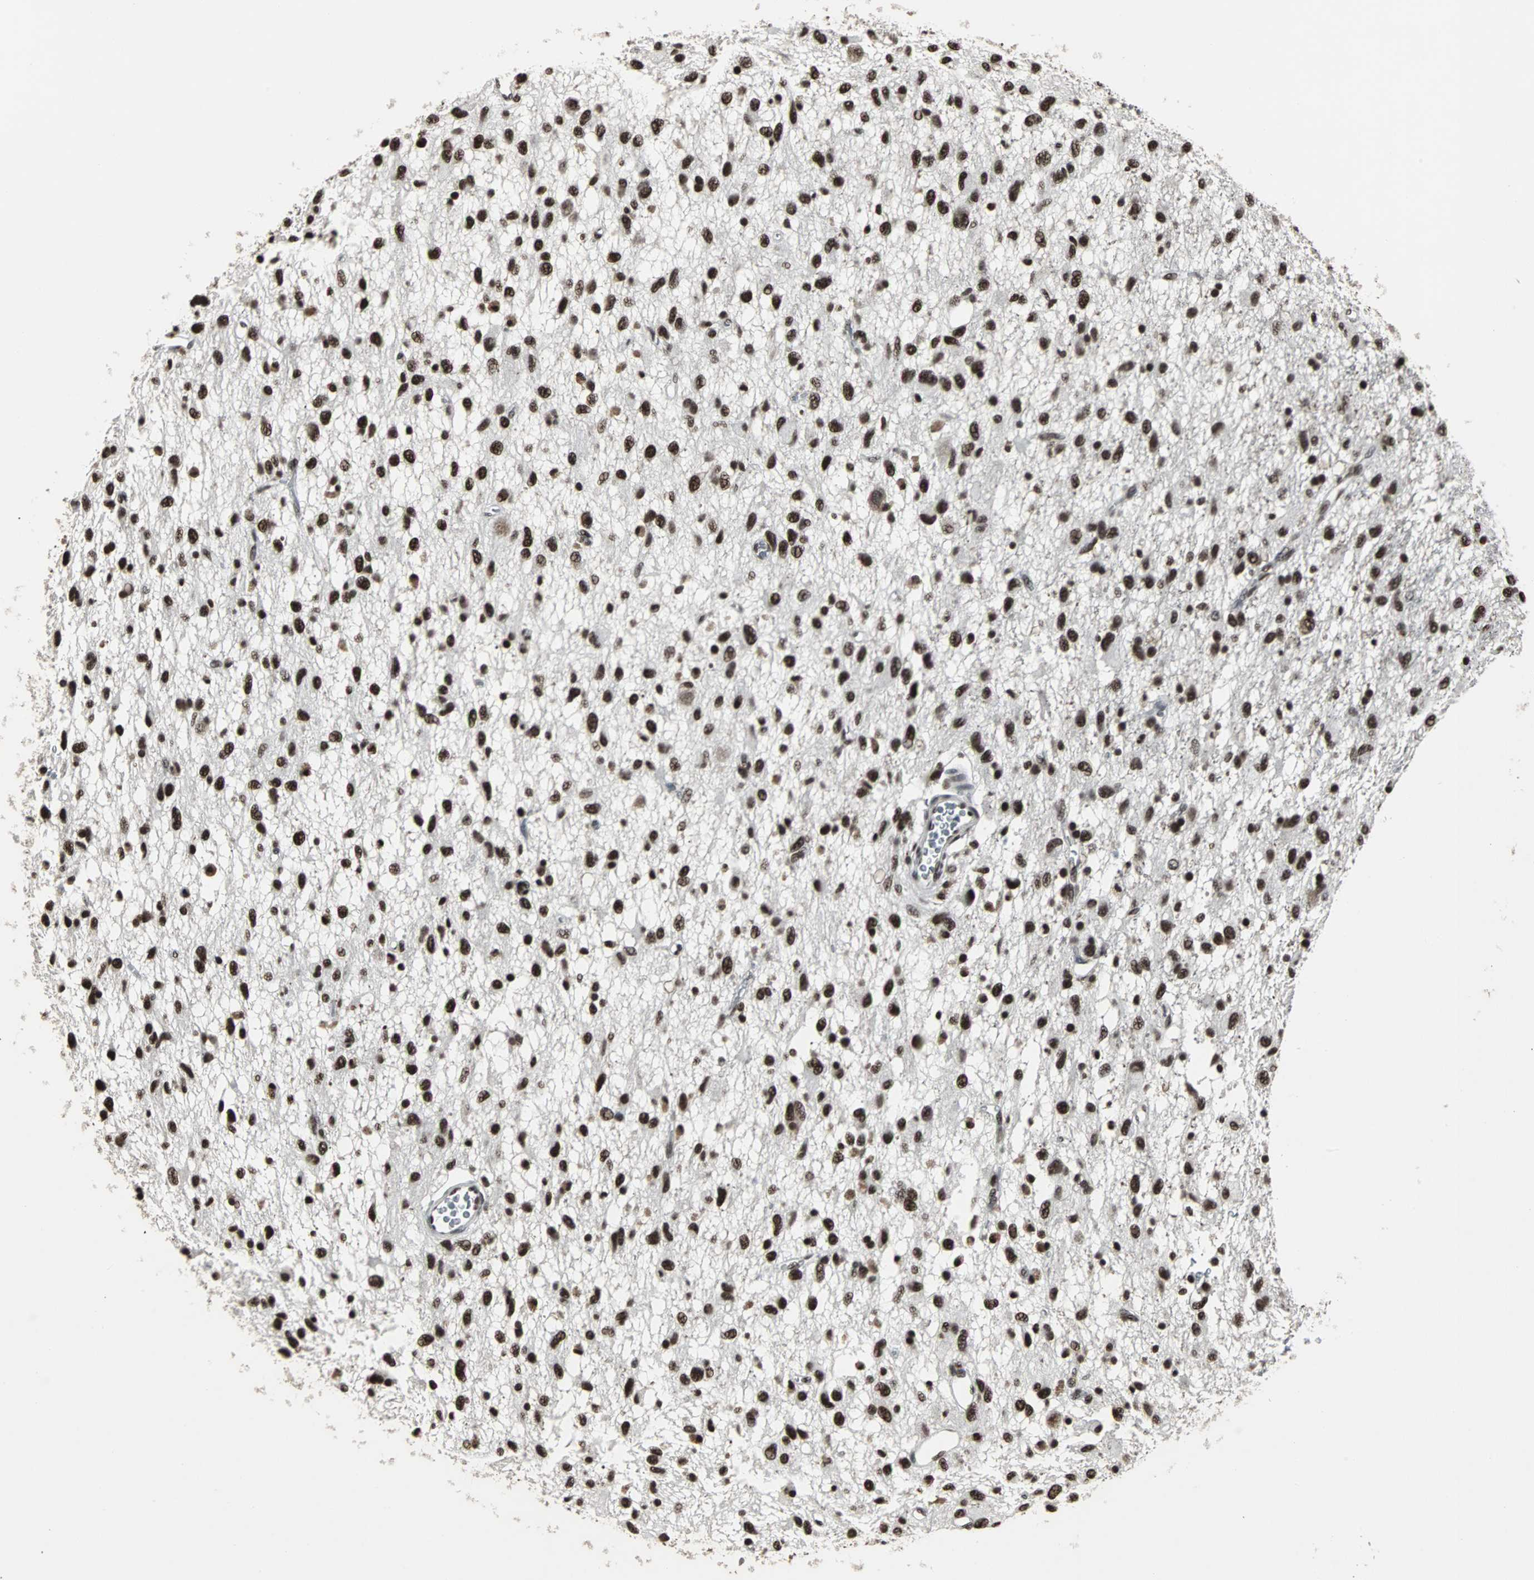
{"staining": {"intensity": "strong", "quantity": ">75%", "location": "nuclear"}, "tissue": "glioma", "cell_type": "Tumor cells", "image_type": "cancer", "snomed": [{"axis": "morphology", "description": "Glioma, malignant, Low grade"}, {"axis": "topography", "description": "Brain"}], "caption": "Protein staining displays strong nuclear positivity in approximately >75% of tumor cells in glioma.", "gene": "PNKP", "patient": {"sex": "male", "age": 77}}